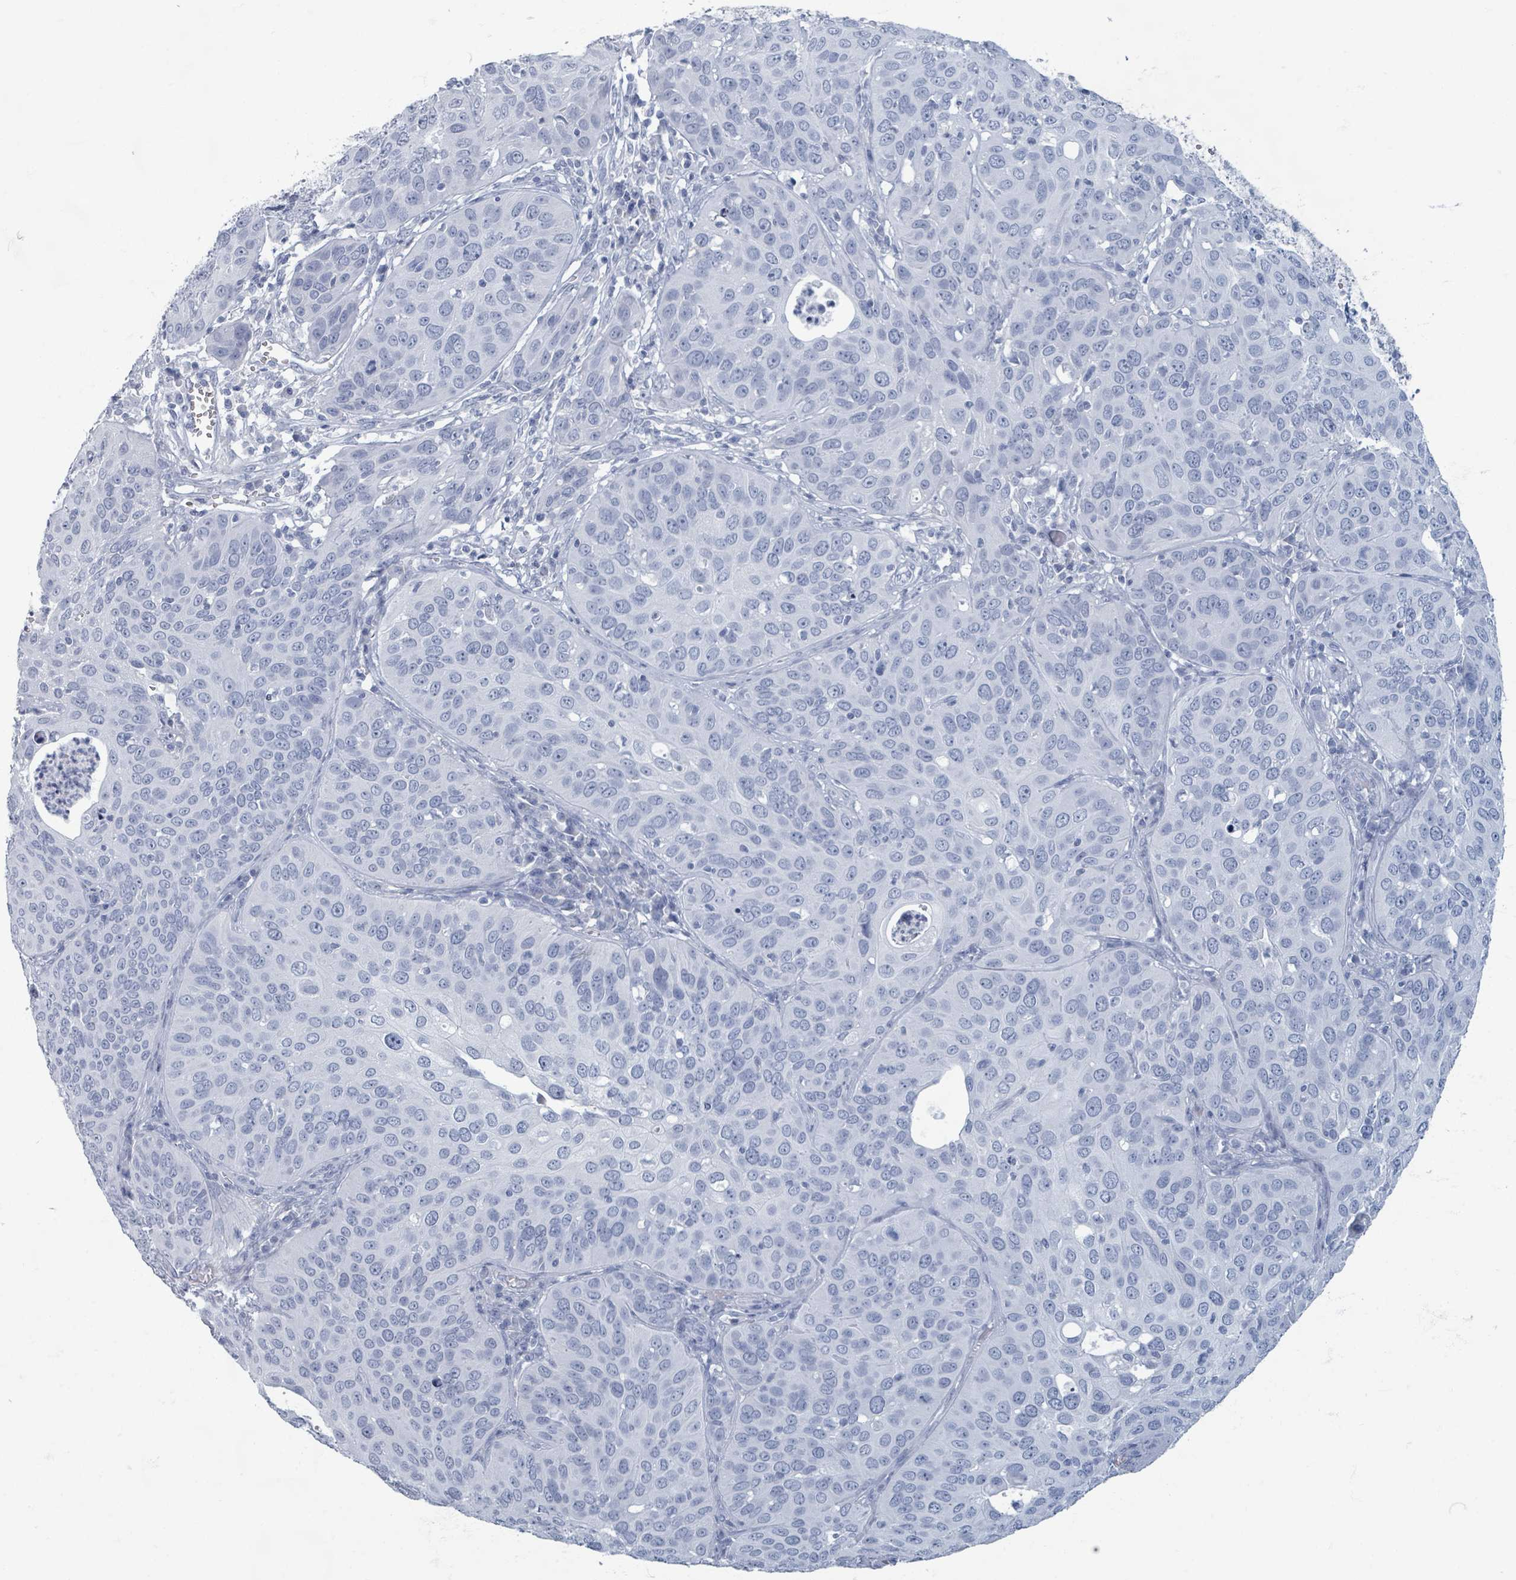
{"staining": {"intensity": "negative", "quantity": "none", "location": "none"}, "tissue": "cervical cancer", "cell_type": "Tumor cells", "image_type": "cancer", "snomed": [{"axis": "morphology", "description": "Squamous cell carcinoma, NOS"}, {"axis": "topography", "description": "Cervix"}], "caption": "Immunohistochemical staining of squamous cell carcinoma (cervical) reveals no significant staining in tumor cells.", "gene": "TAS2R1", "patient": {"sex": "female", "age": 36}}